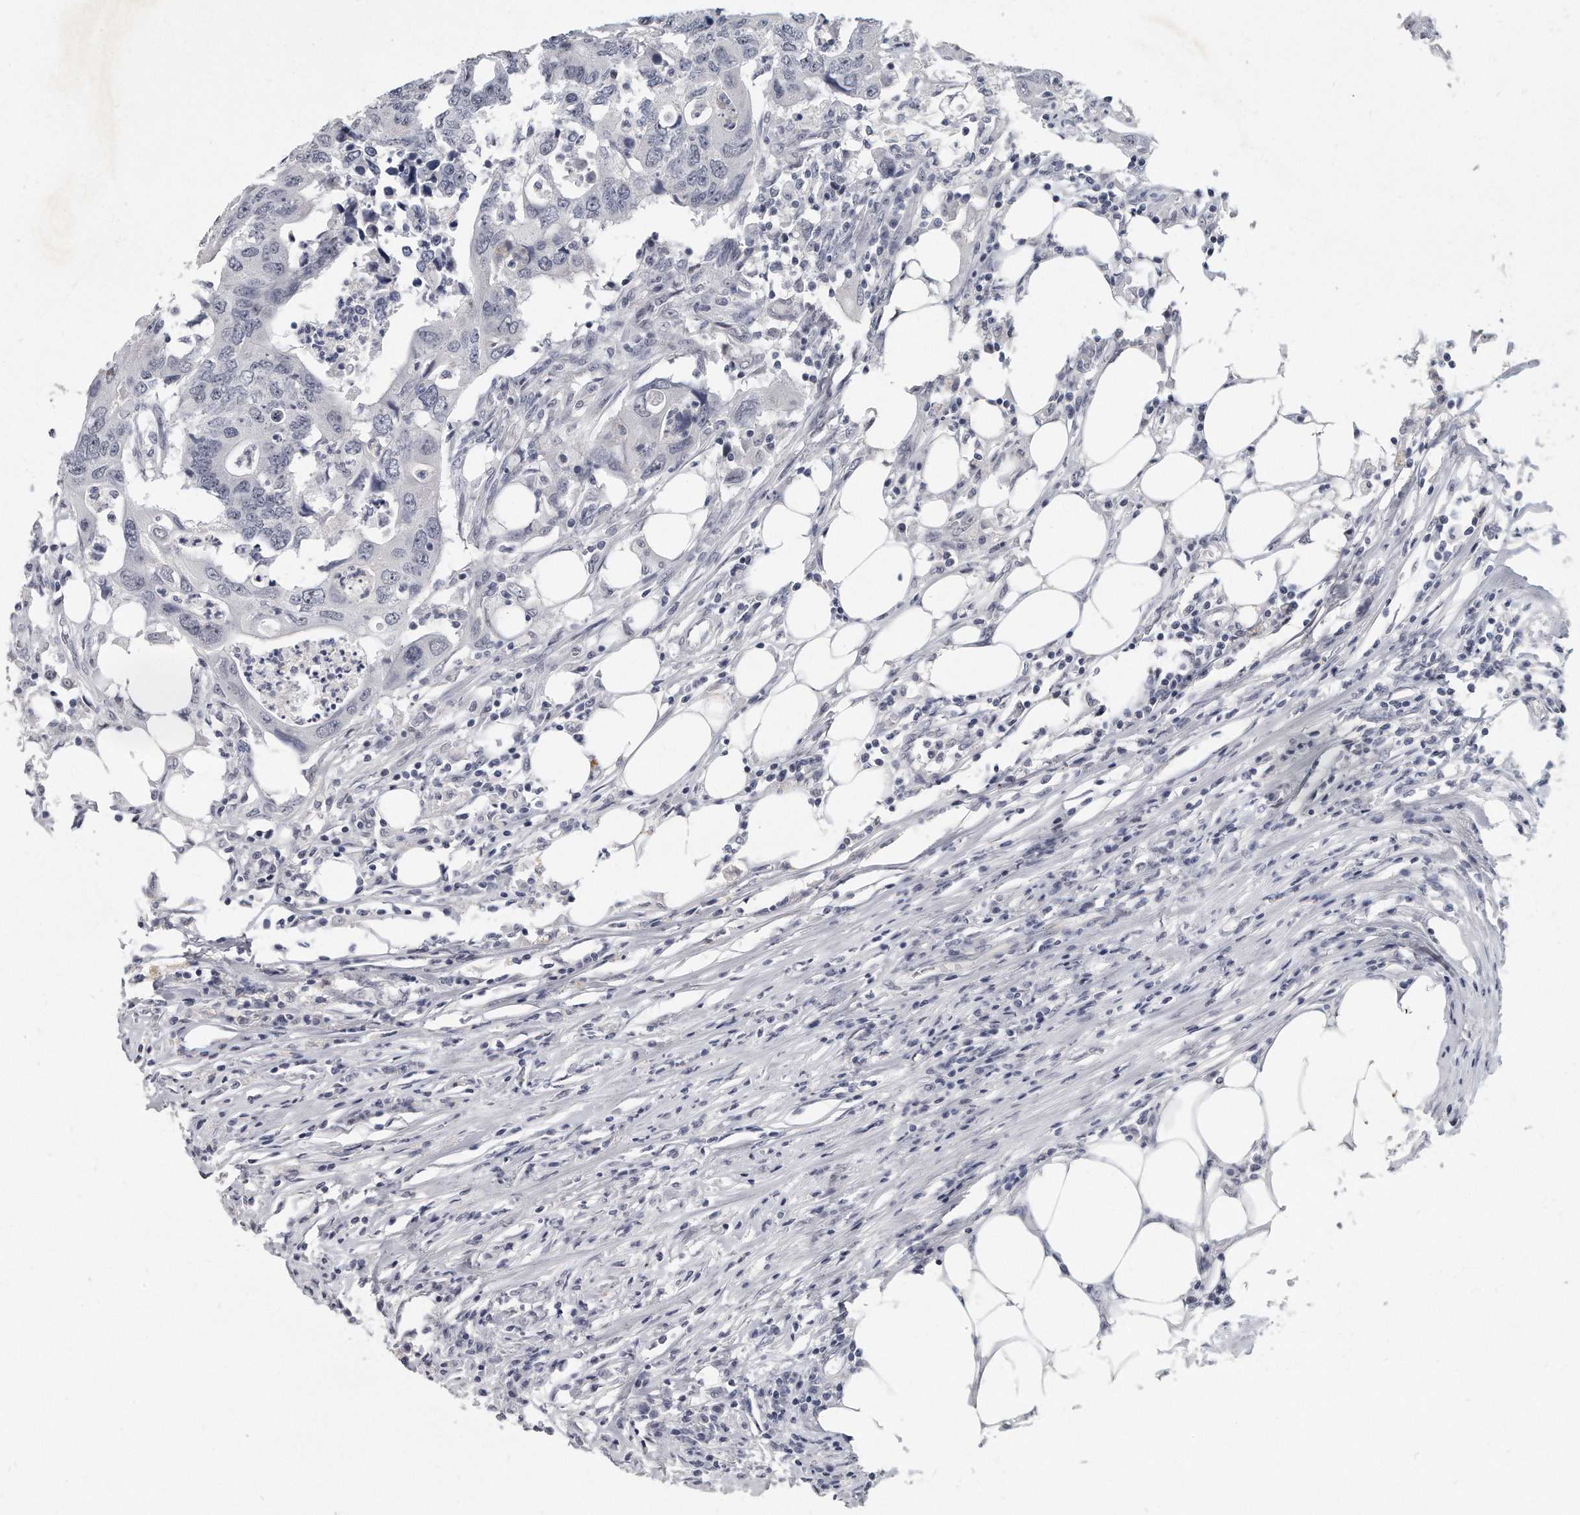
{"staining": {"intensity": "negative", "quantity": "none", "location": "none"}, "tissue": "colorectal cancer", "cell_type": "Tumor cells", "image_type": "cancer", "snomed": [{"axis": "morphology", "description": "Adenocarcinoma, NOS"}, {"axis": "topography", "description": "Colon"}], "caption": "This is an immunohistochemistry histopathology image of human colorectal cancer (adenocarcinoma). There is no staining in tumor cells.", "gene": "TFCP2L1", "patient": {"sex": "male", "age": 71}}